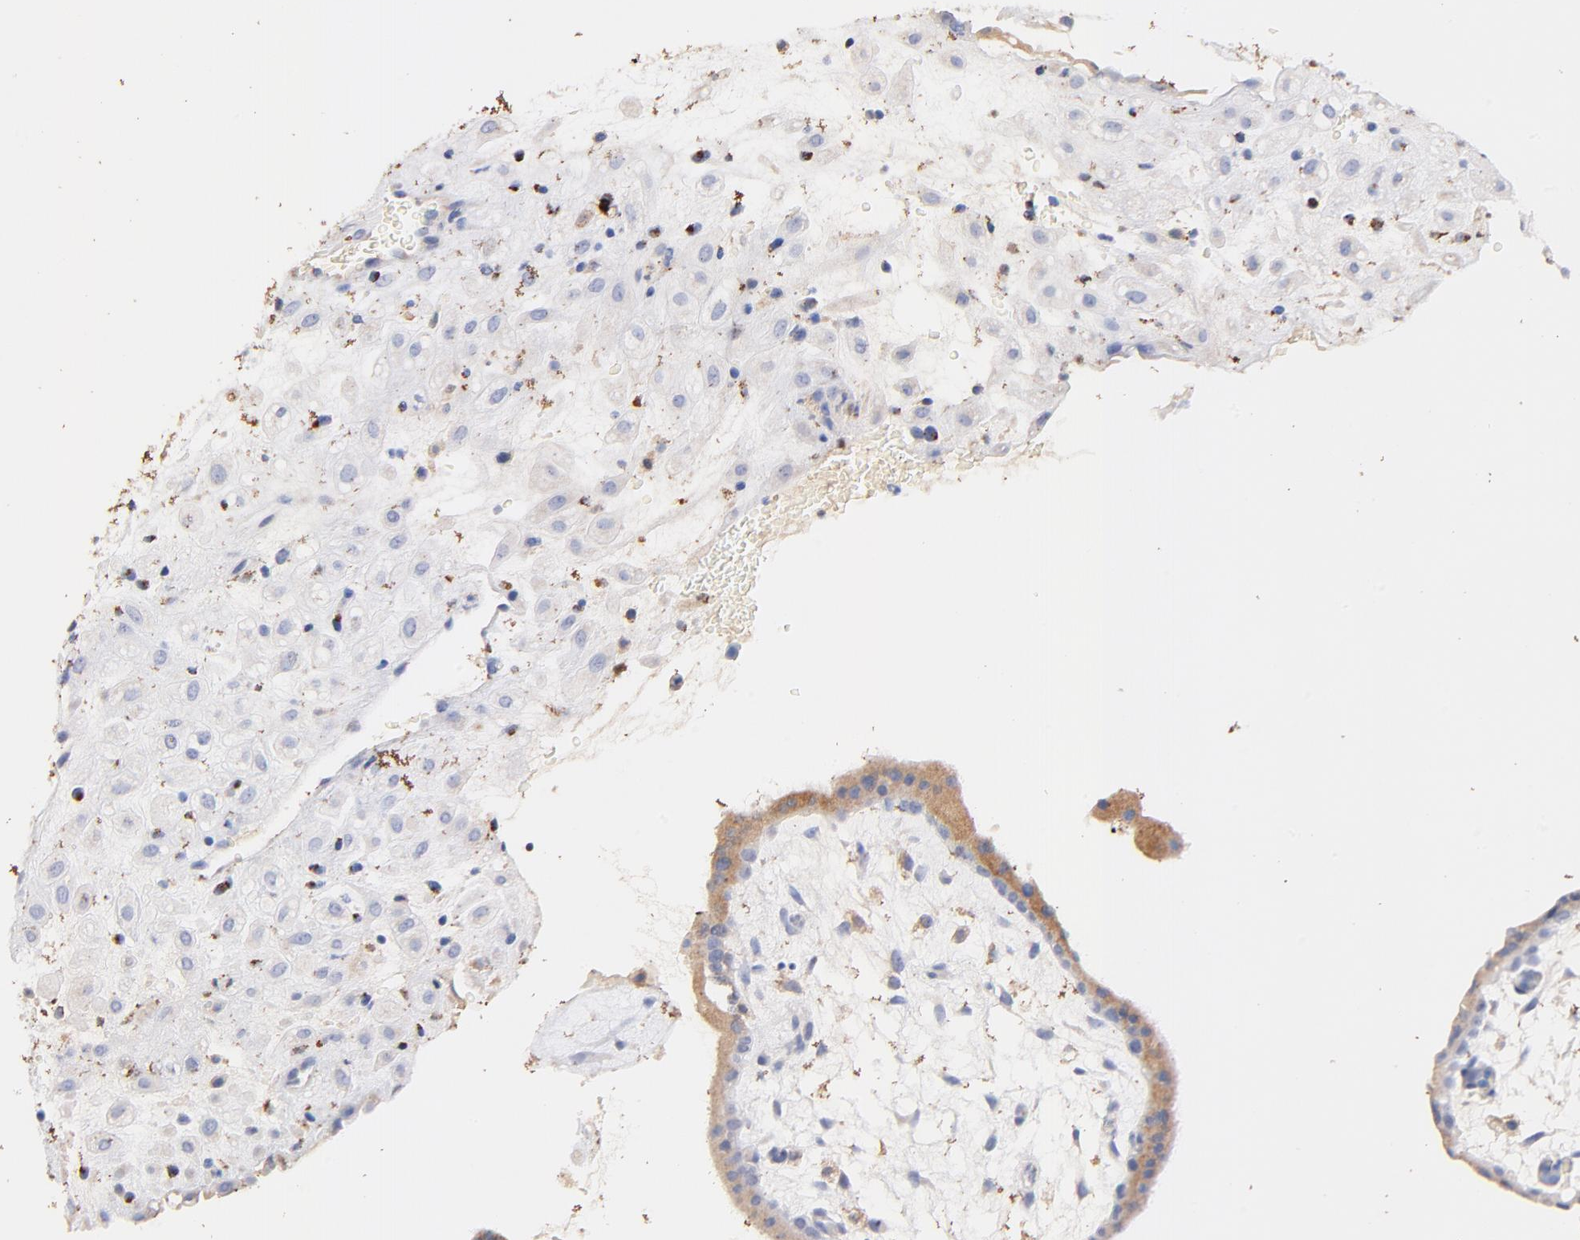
{"staining": {"intensity": "negative", "quantity": "none", "location": "none"}, "tissue": "placenta", "cell_type": "Decidual cells", "image_type": "normal", "snomed": [{"axis": "morphology", "description": "Normal tissue, NOS"}, {"axis": "topography", "description": "Placenta"}], "caption": "DAB immunohistochemical staining of normal placenta demonstrates no significant positivity in decidual cells.", "gene": "IGLV7", "patient": {"sex": "female", "age": 35}}